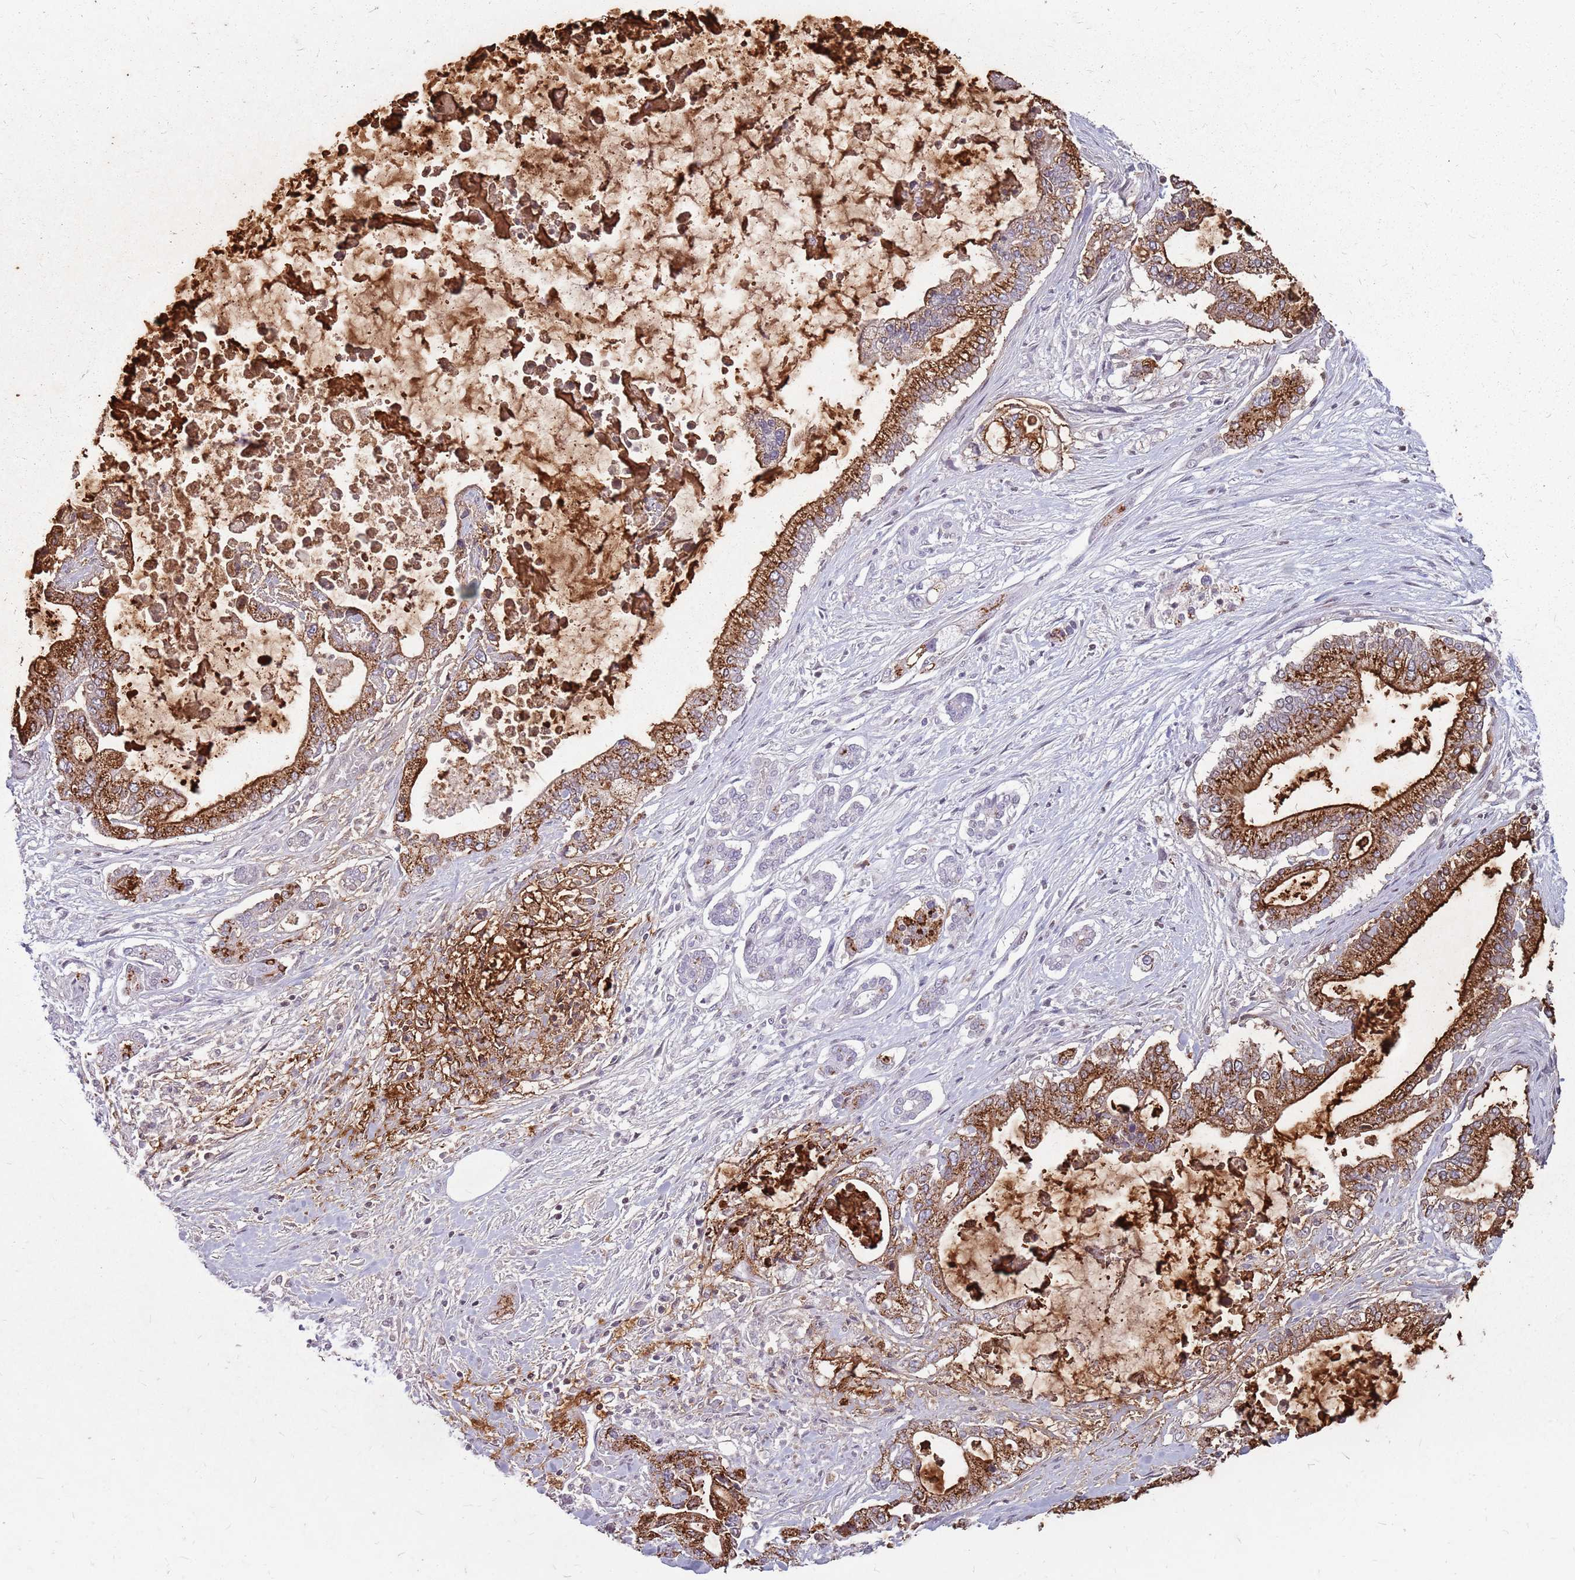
{"staining": {"intensity": "strong", "quantity": ">75%", "location": "cytoplasmic/membranous"}, "tissue": "pancreatic cancer", "cell_type": "Tumor cells", "image_type": "cancer", "snomed": [{"axis": "morphology", "description": "Adenocarcinoma, NOS"}, {"axis": "topography", "description": "Pancreas"}], "caption": "High-magnification brightfield microscopy of pancreatic cancer (adenocarcinoma) stained with DAB (brown) and counterstained with hematoxylin (blue). tumor cells exhibit strong cytoplasmic/membranous staining is seen in about>75% of cells.", "gene": "NEK6", "patient": {"sex": "male", "age": 69}}